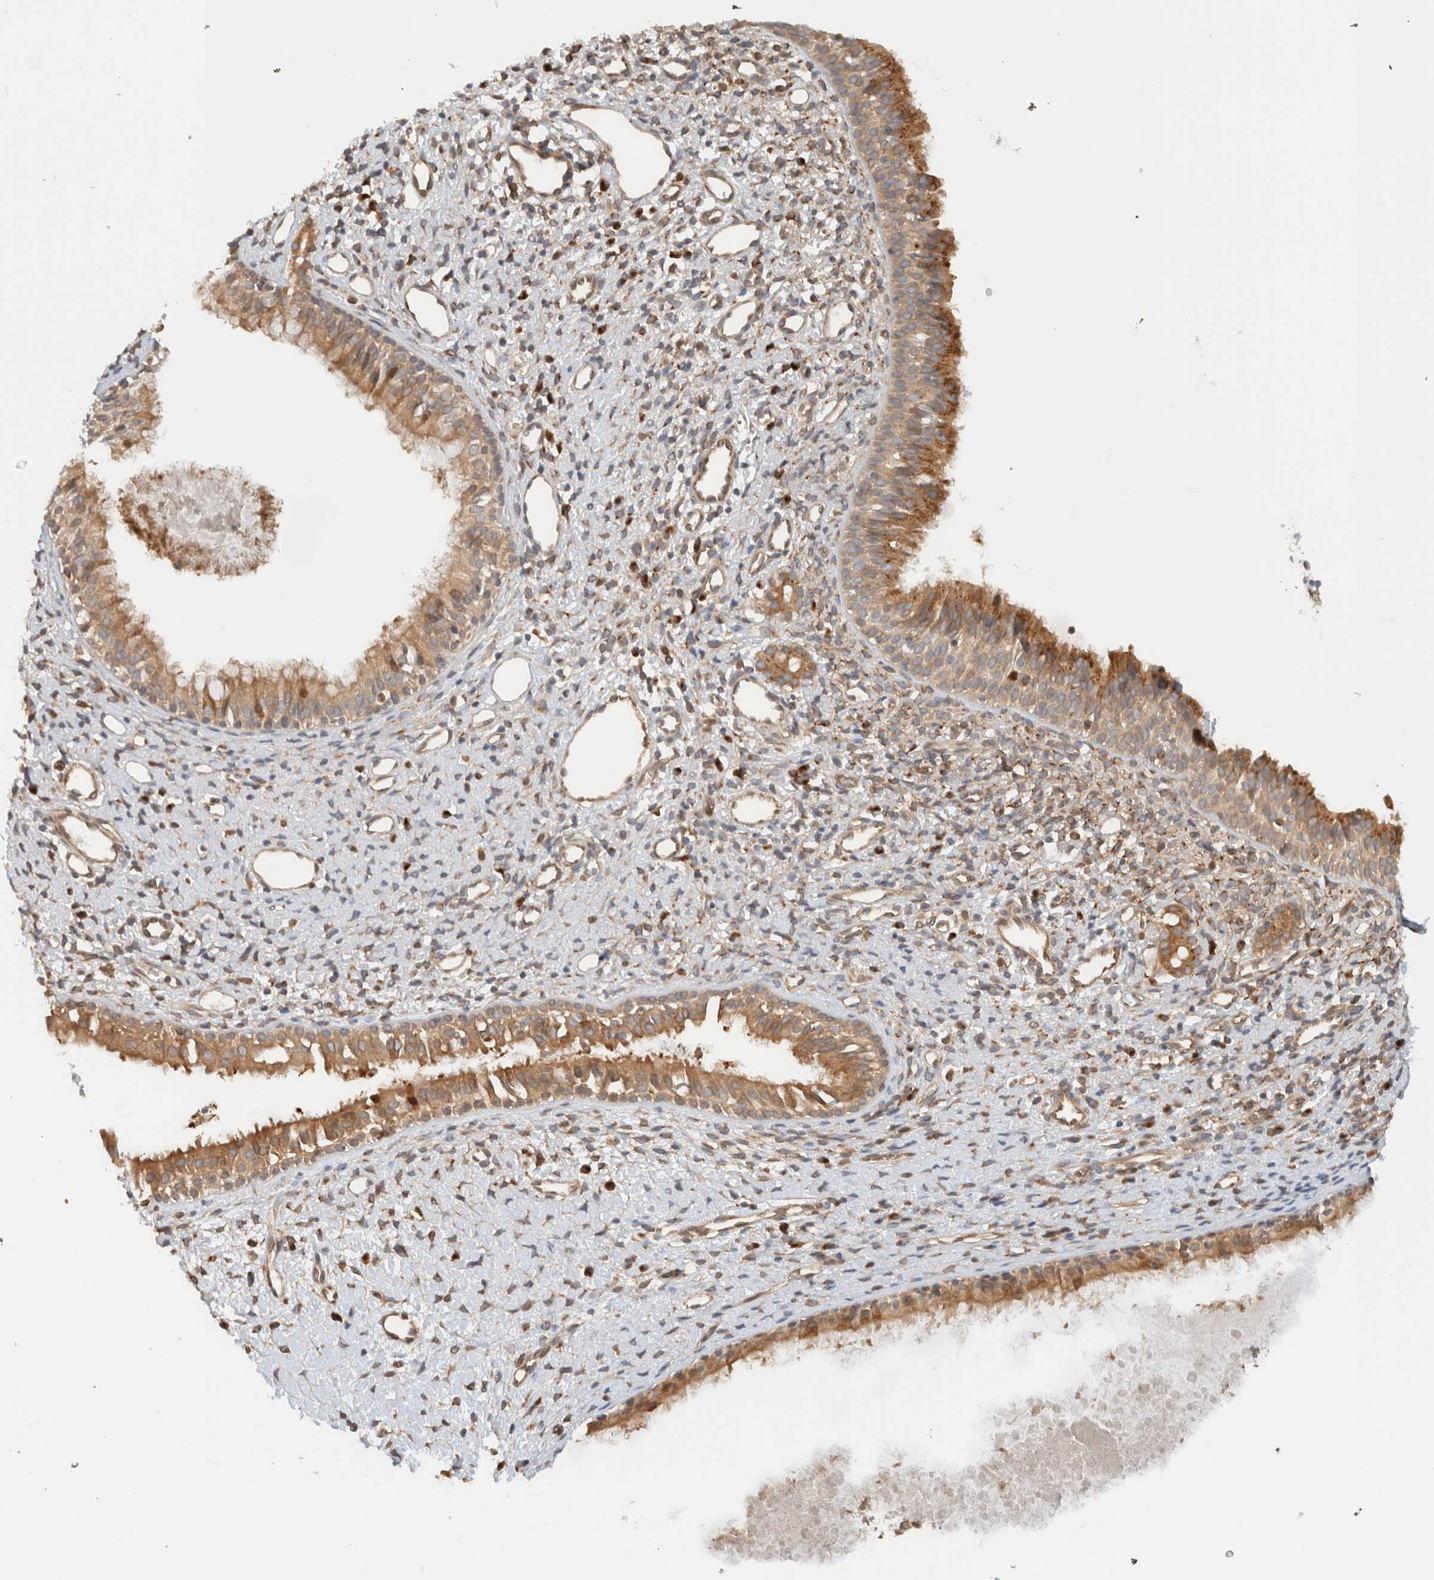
{"staining": {"intensity": "moderate", "quantity": ">75%", "location": "cytoplasmic/membranous"}, "tissue": "nasopharynx", "cell_type": "Respiratory epithelial cells", "image_type": "normal", "snomed": [{"axis": "morphology", "description": "Normal tissue, NOS"}, {"axis": "topography", "description": "Nasopharynx"}], "caption": "Protein staining shows moderate cytoplasmic/membranous staining in approximately >75% of respiratory epithelial cells in unremarkable nasopharynx. The protein is shown in brown color, while the nuclei are stained blue.", "gene": "ARFGEF2", "patient": {"sex": "male", "age": 22}}